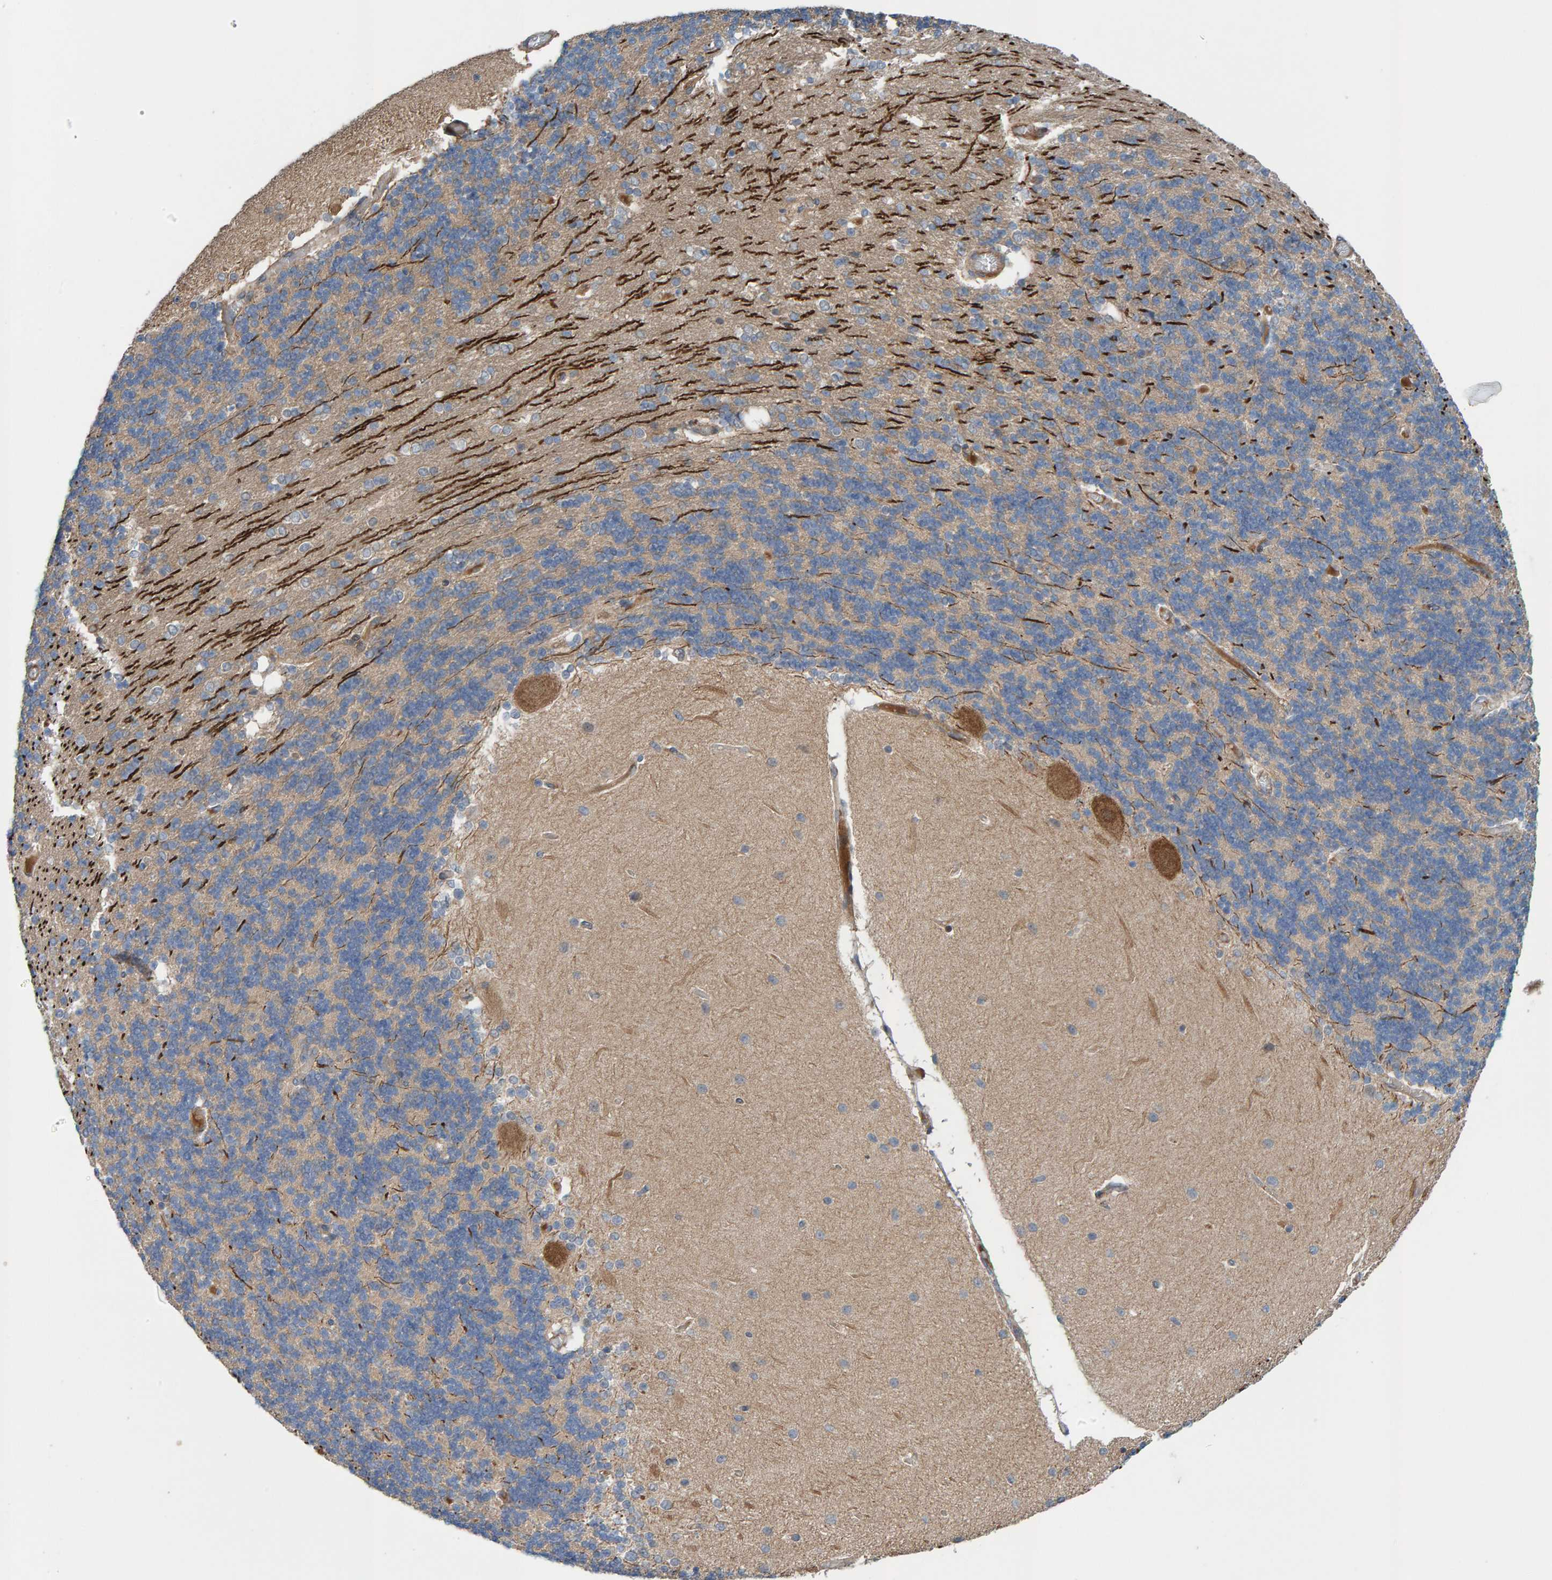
{"staining": {"intensity": "weak", "quantity": ">75%", "location": "cytoplasmic/membranous"}, "tissue": "cerebellum", "cell_type": "Cells in granular layer", "image_type": "normal", "snomed": [{"axis": "morphology", "description": "Normal tissue, NOS"}, {"axis": "topography", "description": "Cerebellum"}], "caption": "Cells in granular layer reveal weak cytoplasmic/membranous positivity in about >75% of cells in benign cerebellum. Immunohistochemistry (ihc) stains the protein in brown and the nuclei are stained blue.", "gene": "LRSAM1", "patient": {"sex": "female", "age": 54}}